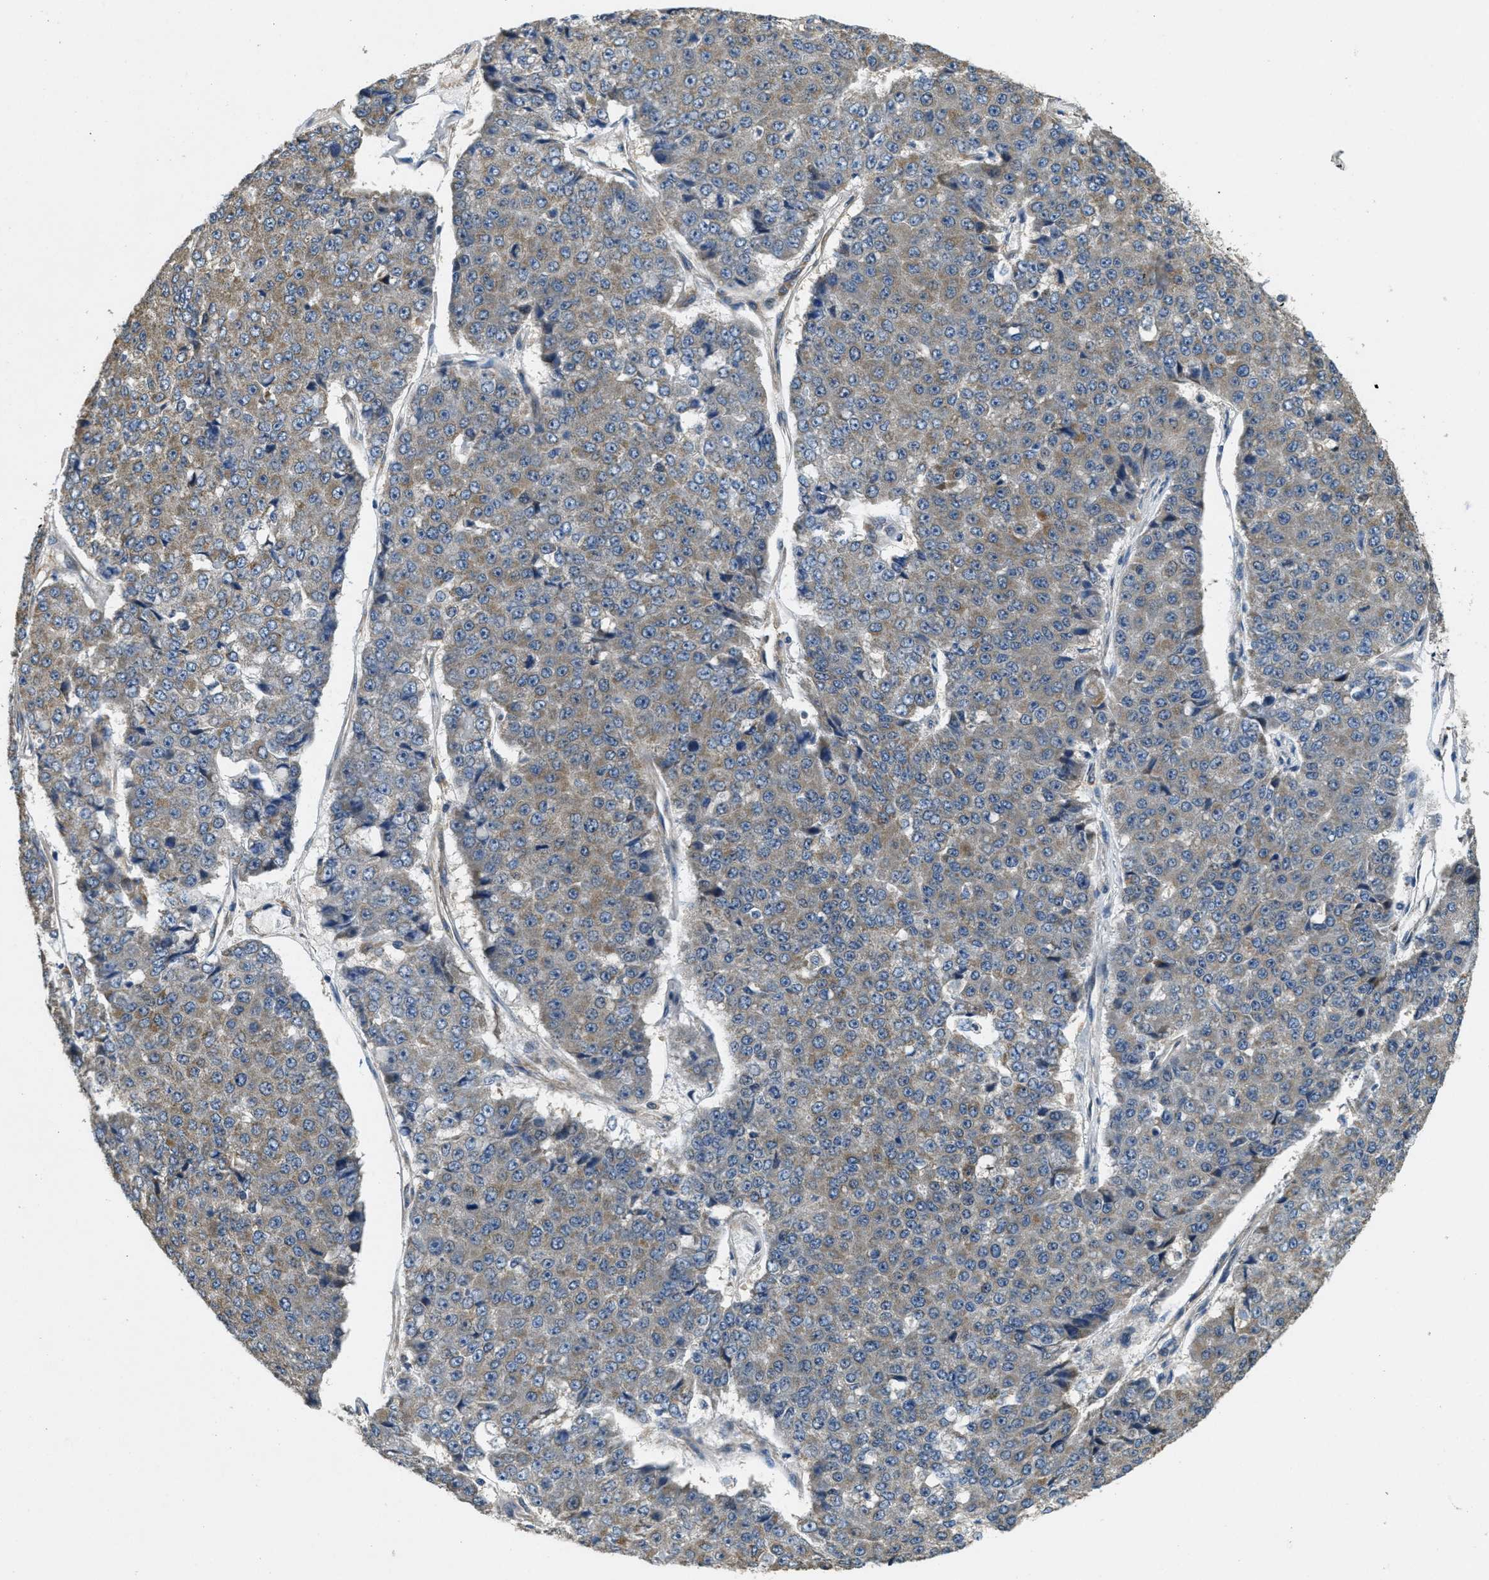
{"staining": {"intensity": "weak", "quantity": "25%-75%", "location": "cytoplasmic/membranous"}, "tissue": "pancreatic cancer", "cell_type": "Tumor cells", "image_type": "cancer", "snomed": [{"axis": "morphology", "description": "Adenocarcinoma, NOS"}, {"axis": "topography", "description": "Pancreas"}], "caption": "Protein expression analysis of pancreatic cancer (adenocarcinoma) demonstrates weak cytoplasmic/membranous positivity in about 25%-75% of tumor cells. Ihc stains the protein of interest in brown and the nuclei are stained blue.", "gene": "TOMM70", "patient": {"sex": "male", "age": 50}}